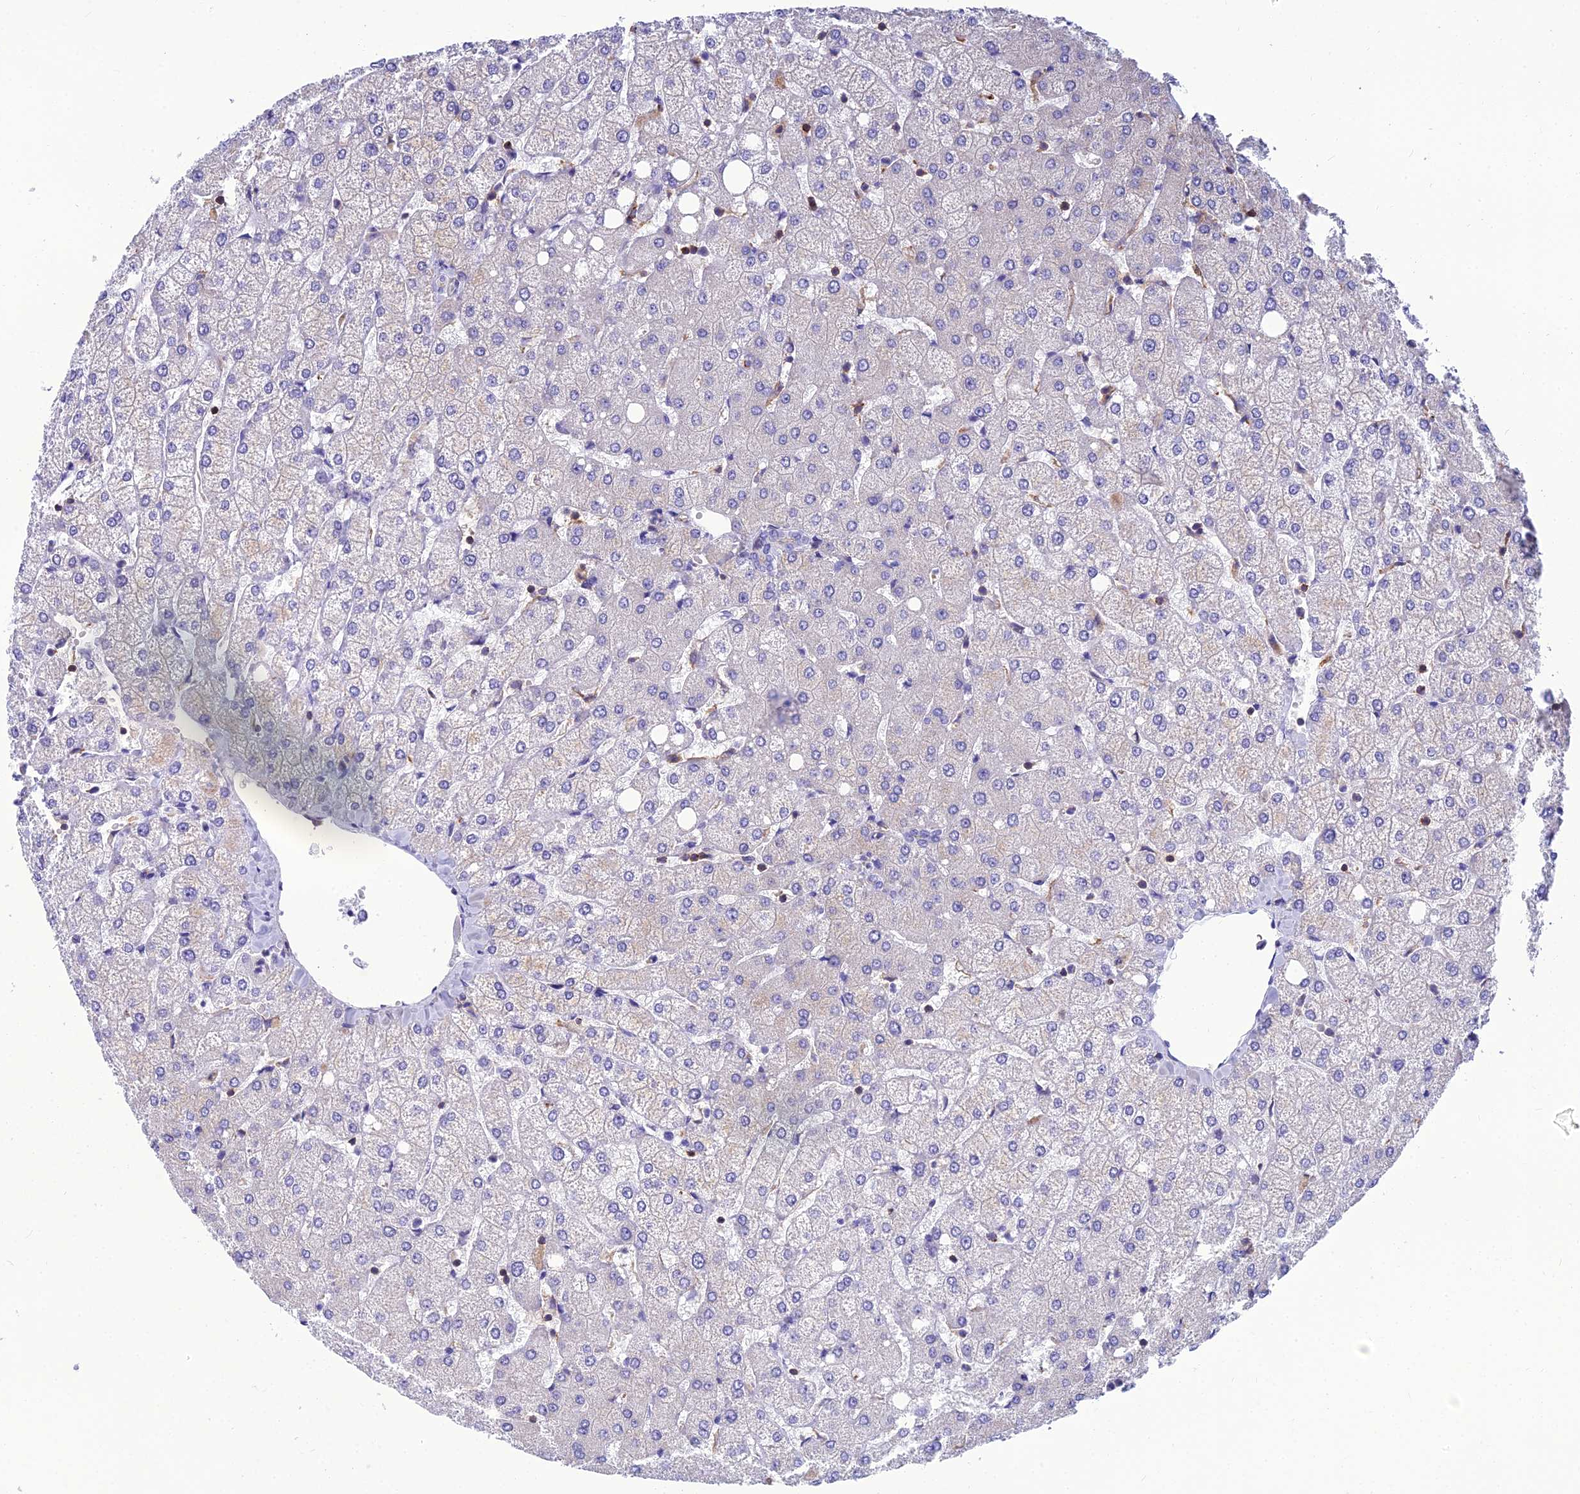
{"staining": {"intensity": "negative", "quantity": "none", "location": "none"}, "tissue": "liver", "cell_type": "Cholangiocytes", "image_type": "normal", "snomed": [{"axis": "morphology", "description": "Normal tissue, NOS"}, {"axis": "topography", "description": "Liver"}], "caption": "IHC micrograph of unremarkable liver: human liver stained with DAB (3,3'-diaminobenzidine) exhibits no significant protein expression in cholangiocytes. The staining is performed using DAB (3,3'-diaminobenzidine) brown chromogen with nuclei counter-stained in using hematoxylin.", "gene": "PPP1R18", "patient": {"sex": "female", "age": 54}}